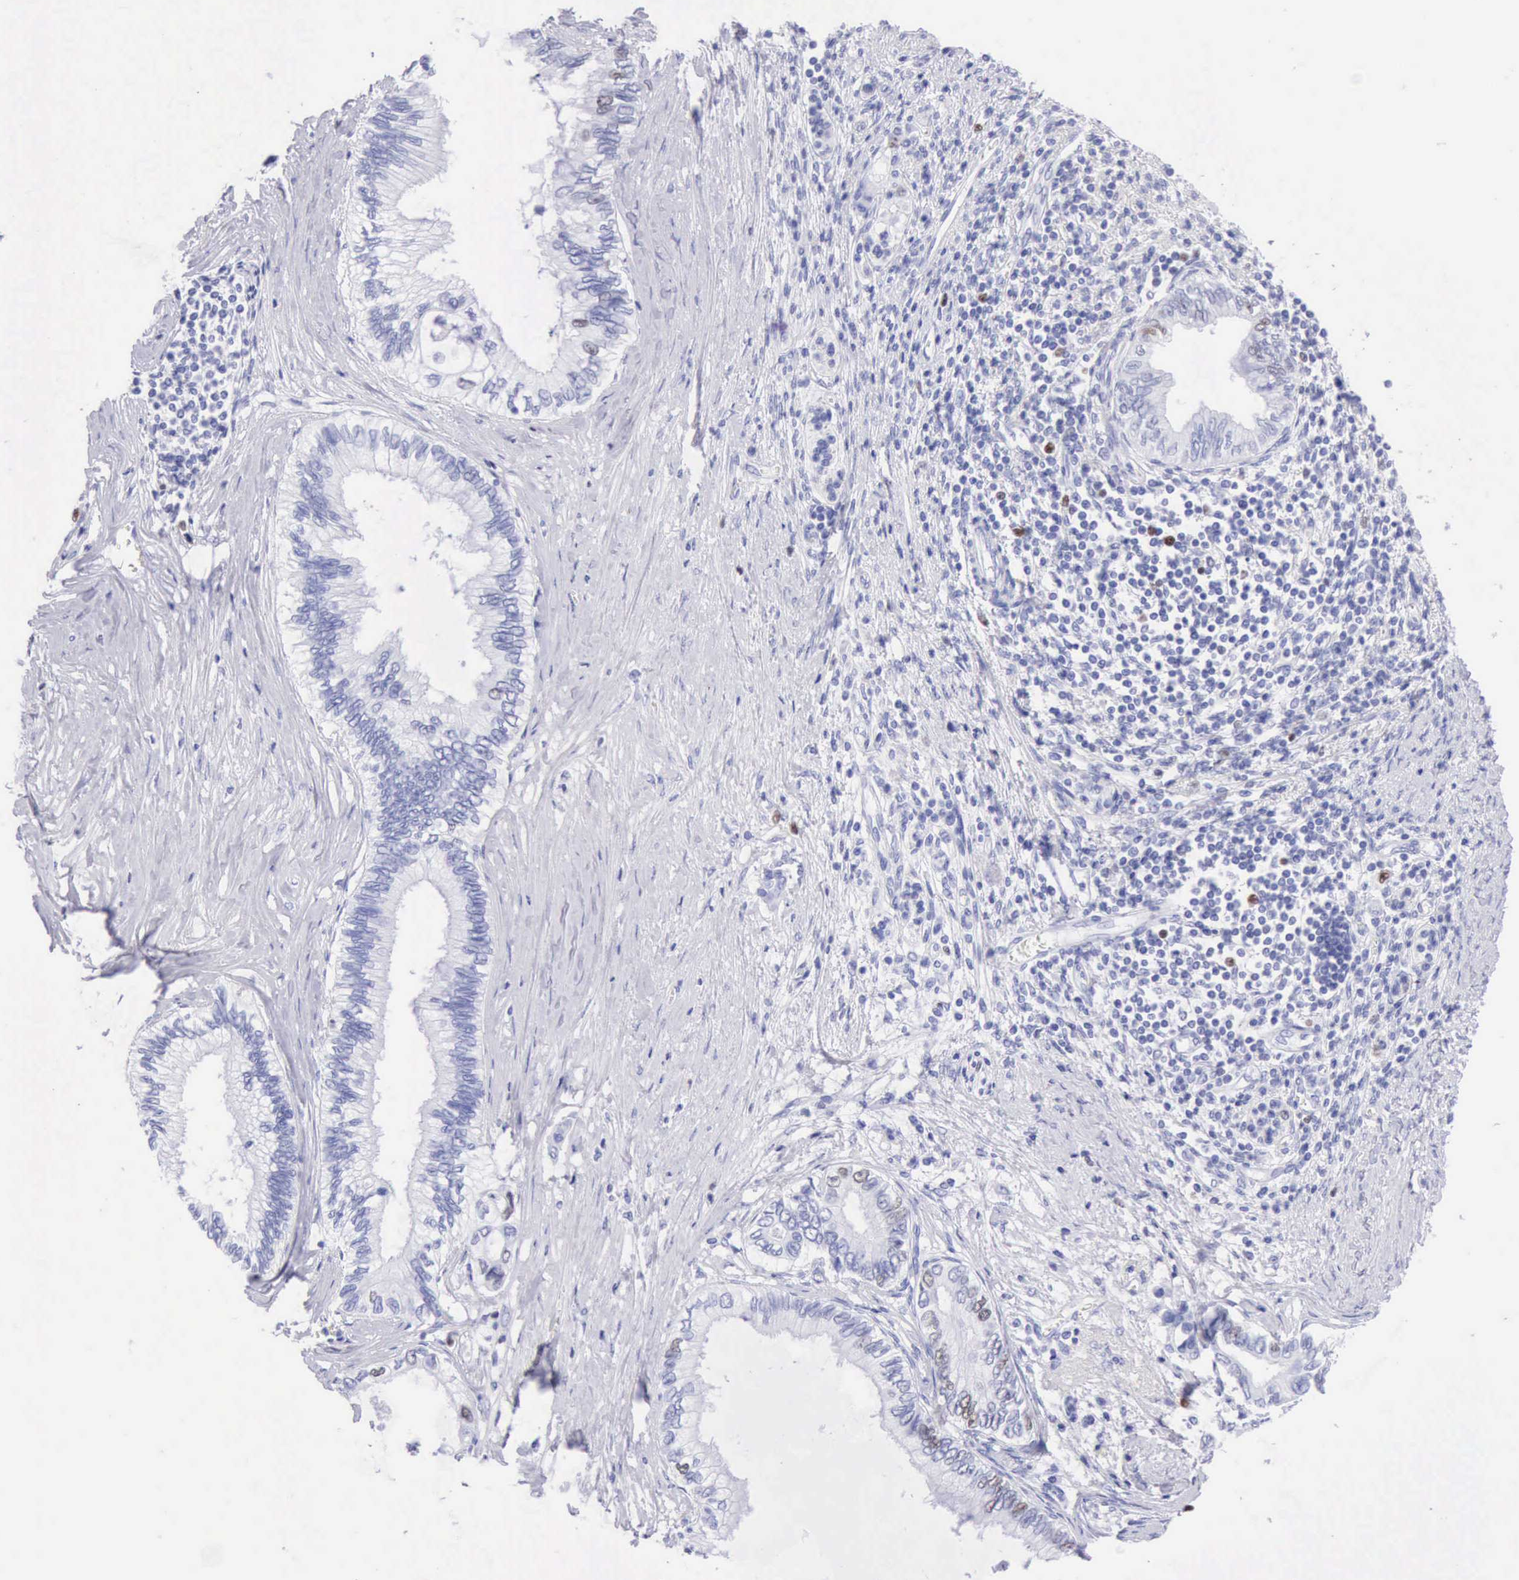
{"staining": {"intensity": "negative", "quantity": "none", "location": "none"}, "tissue": "pancreatic cancer", "cell_type": "Tumor cells", "image_type": "cancer", "snomed": [{"axis": "morphology", "description": "Adenocarcinoma, NOS"}, {"axis": "topography", "description": "Pancreas"}], "caption": "Human pancreatic adenocarcinoma stained for a protein using immunohistochemistry displays no staining in tumor cells.", "gene": "MCM2", "patient": {"sex": "female", "age": 66}}